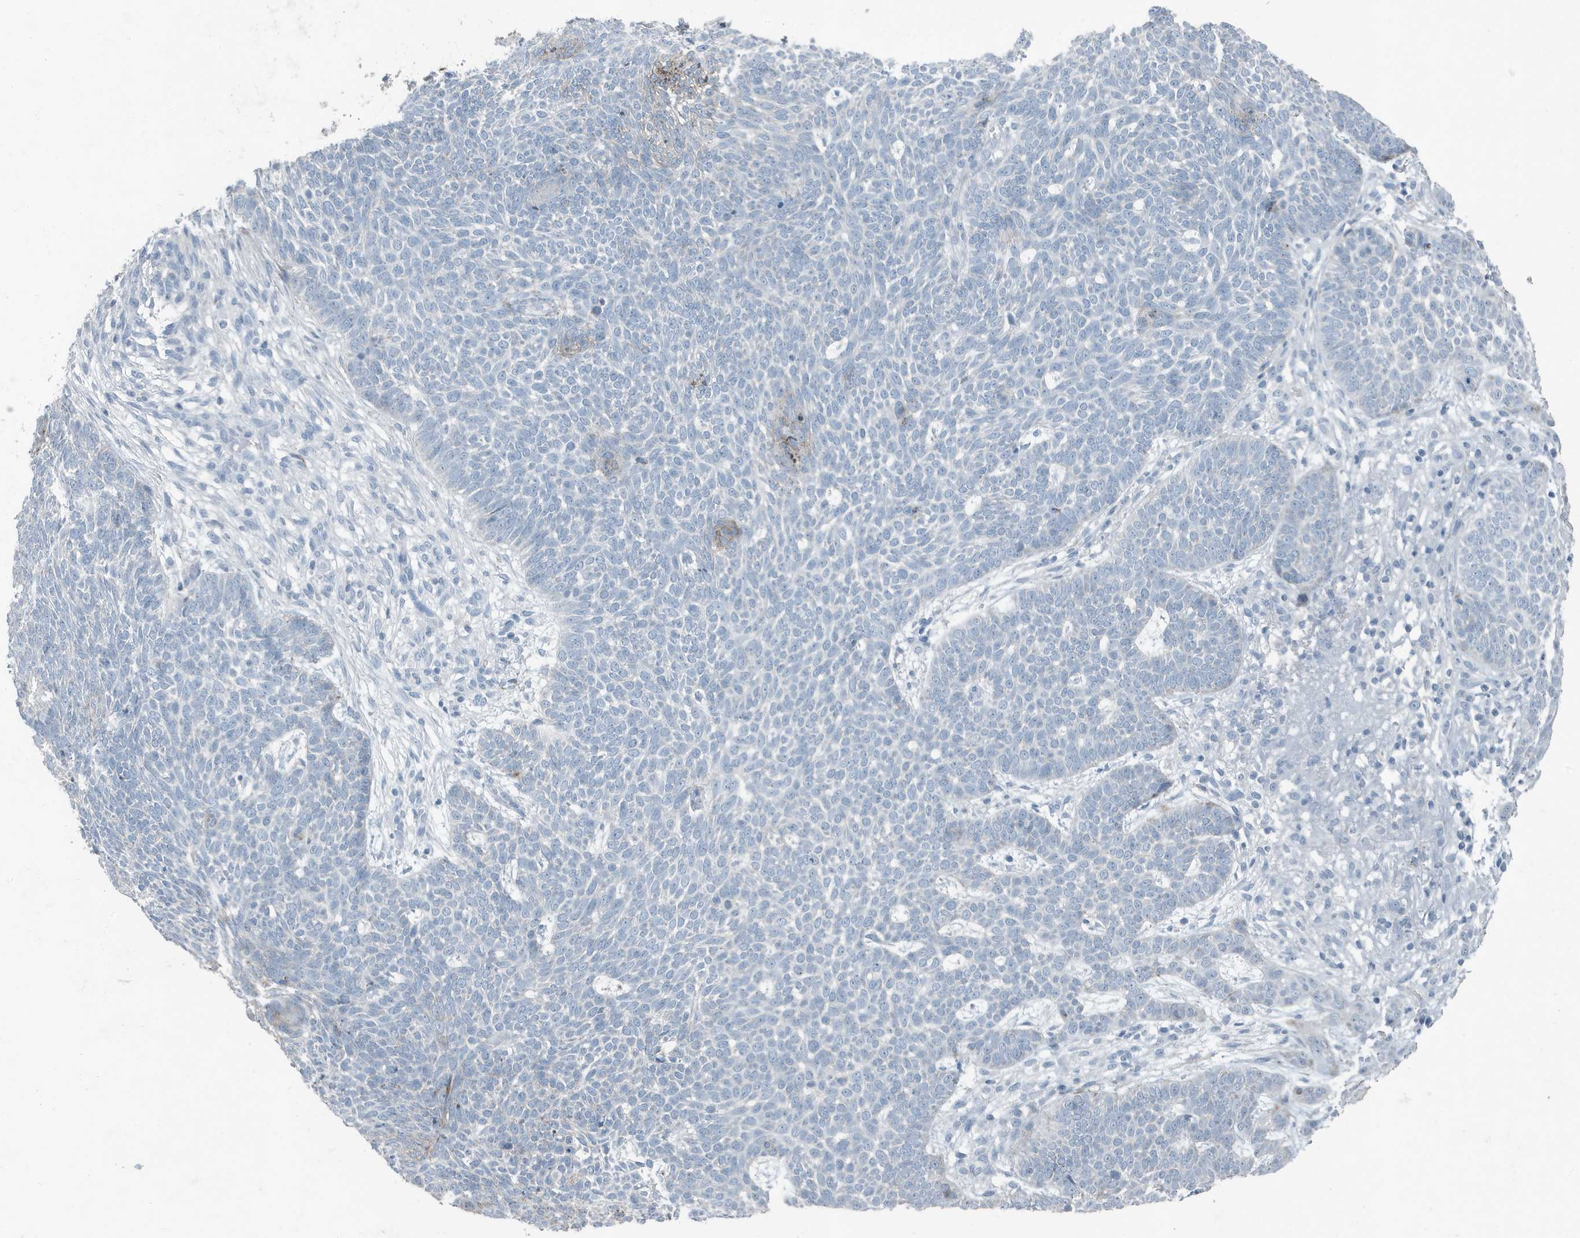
{"staining": {"intensity": "negative", "quantity": "none", "location": "none"}, "tissue": "skin cancer", "cell_type": "Tumor cells", "image_type": "cancer", "snomed": [{"axis": "morphology", "description": "Normal tissue, NOS"}, {"axis": "morphology", "description": "Basal cell carcinoma"}, {"axis": "topography", "description": "Skin"}], "caption": "Image shows no protein positivity in tumor cells of skin cancer tissue.", "gene": "FAM162A", "patient": {"sex": "male", "age": 64}}